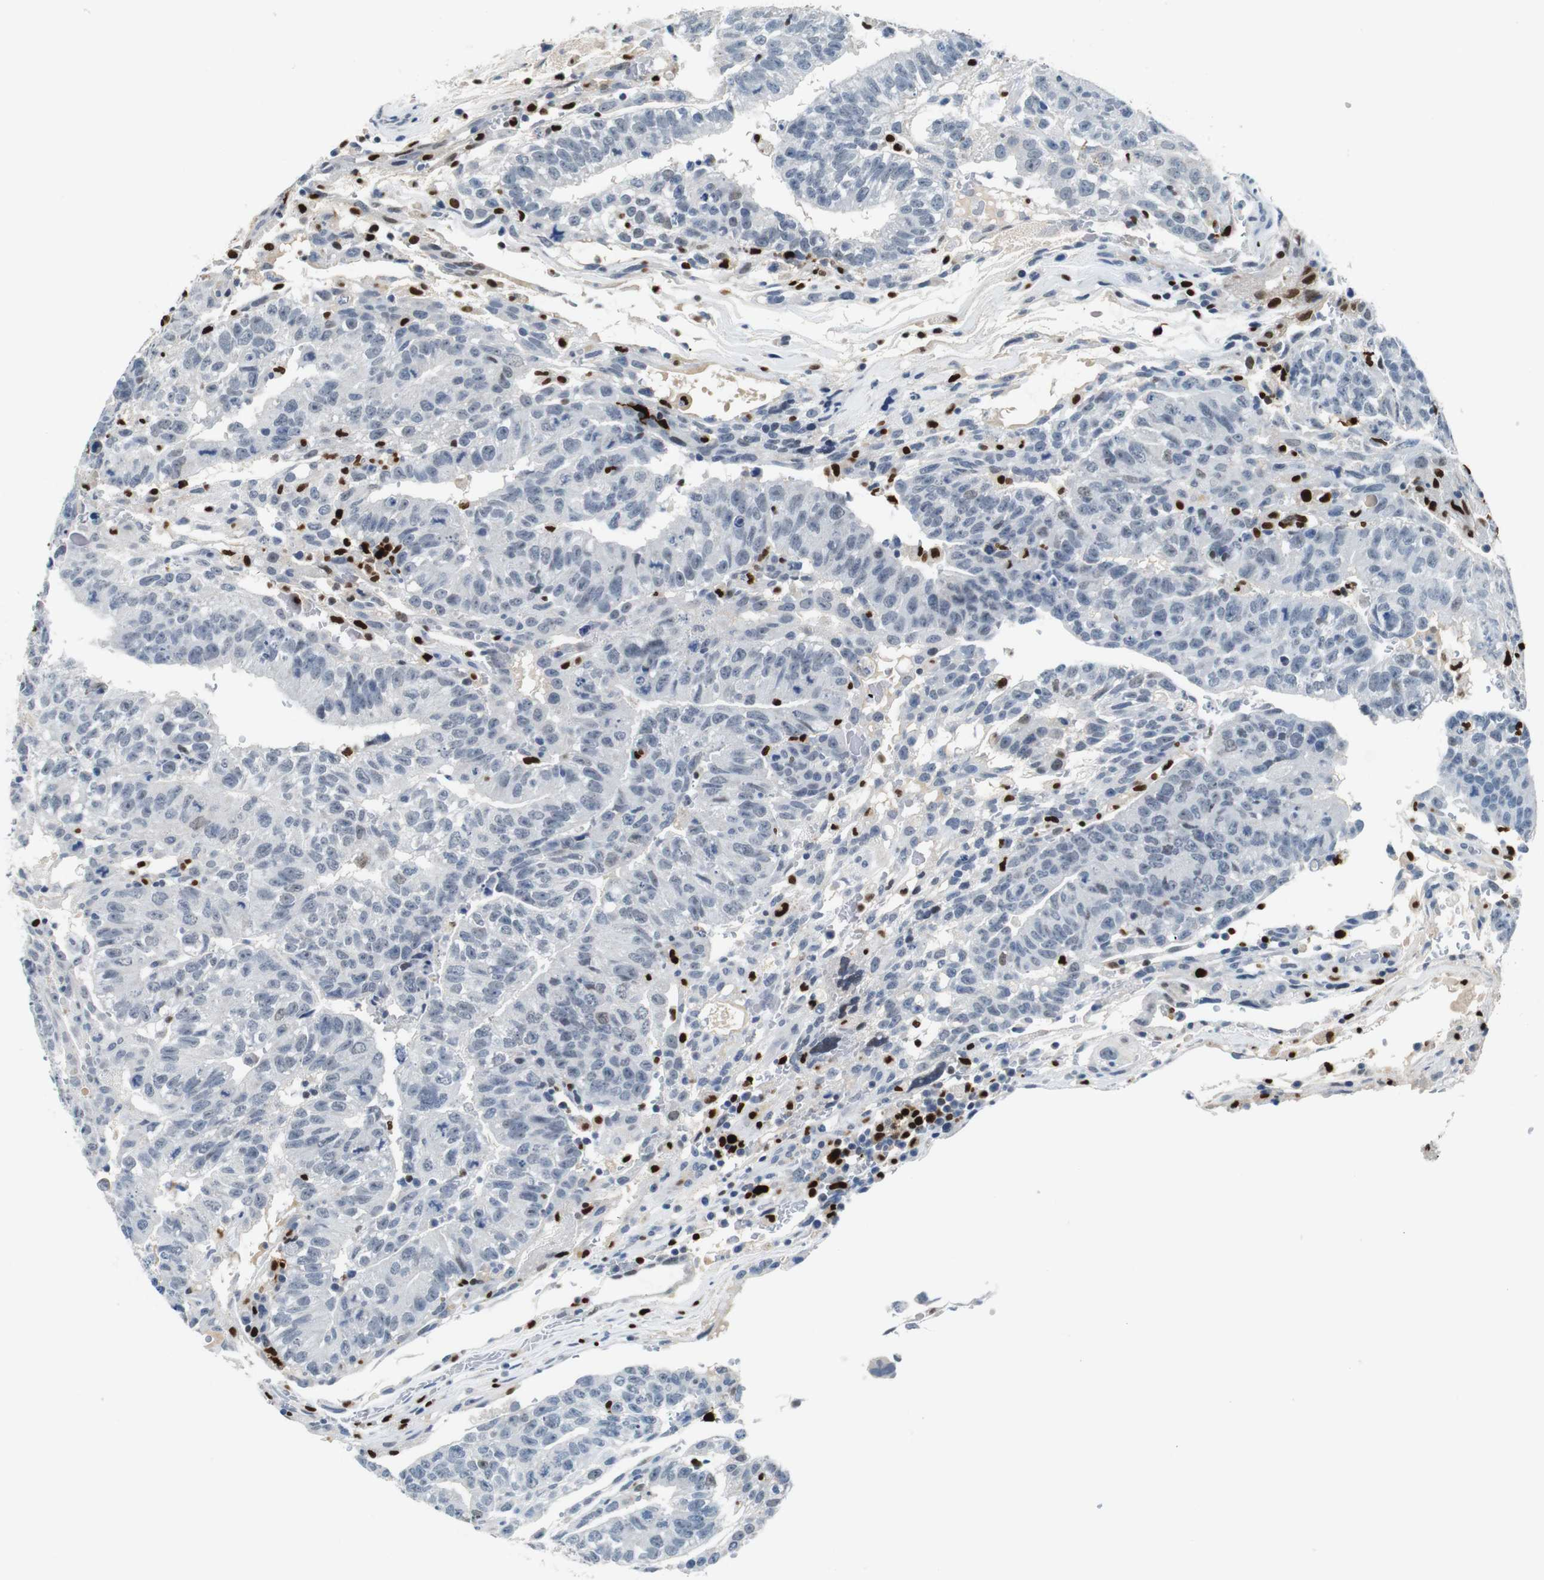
{"staining": {"intensity": "negative", "quantity": "none", "location": "none"}, "tissue": "testis cancer", "cell_type": "Tumor cells", "image_type": "cancer", "snomed": [{"axis": "morphology", "description": "Seminoma, NOS"}, {"axis": "morphology", "description": "Carcinoma, Embryonal, NOS"}, {"axis": "topography", "description": "Testis"}], "caption": "DAB (3,3'-diaminobenzidine) immunohistochemical staining of human testis embryonal carcinoma demonstrates no significant expression in tumor cells. The staining was performed using DAB (3,3'-diaminobenzidine) to visualize the protein expression in brown, while the nuclei were stained in blue with hematoxylin (Magnification: 20x).", "gene": "IRF8", "patient": {"sex": "male", "age": 52}}